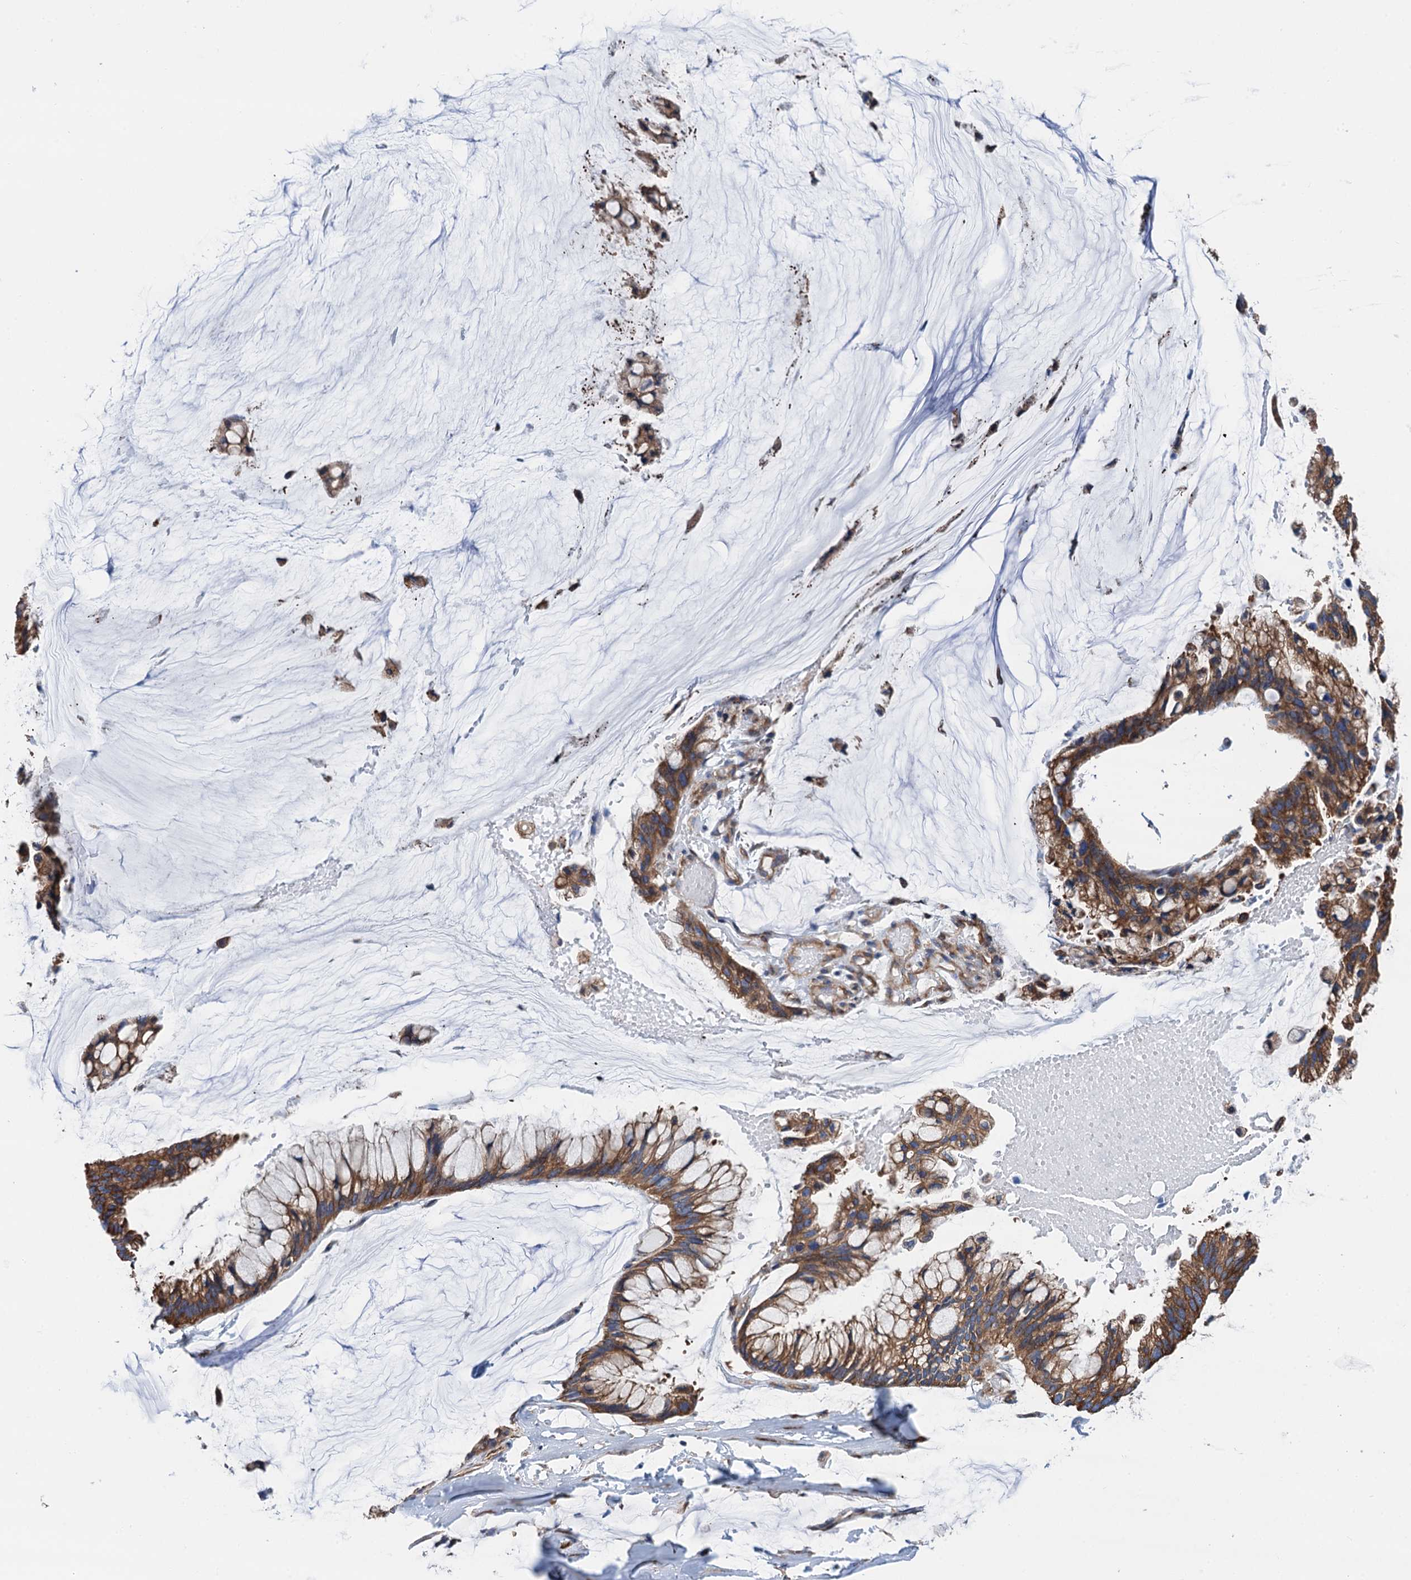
{"staining": {"intensity": "strong", "quantity": ">75%", "location": "cytoplasmic/membranous"}, "tissue": "ovarian cancer", "cell_type": "Tumor cells", "image_type": "cancer", "snomed": [{"axis": "morphology", "description": "Cystadenocarcinoma, mucinous, NOS"}, {"axis": "topography", "description": "Ovary"}], "caption": "High-power microscopy captured an immunohistochemistry (IHC) image of ovarian cancer, revealing strong cytoplasmic/membranous expression in approximately >75% of tumor cells.", "gene": "SLC12A7", "patient": {"sex": "female", "age": 39}}